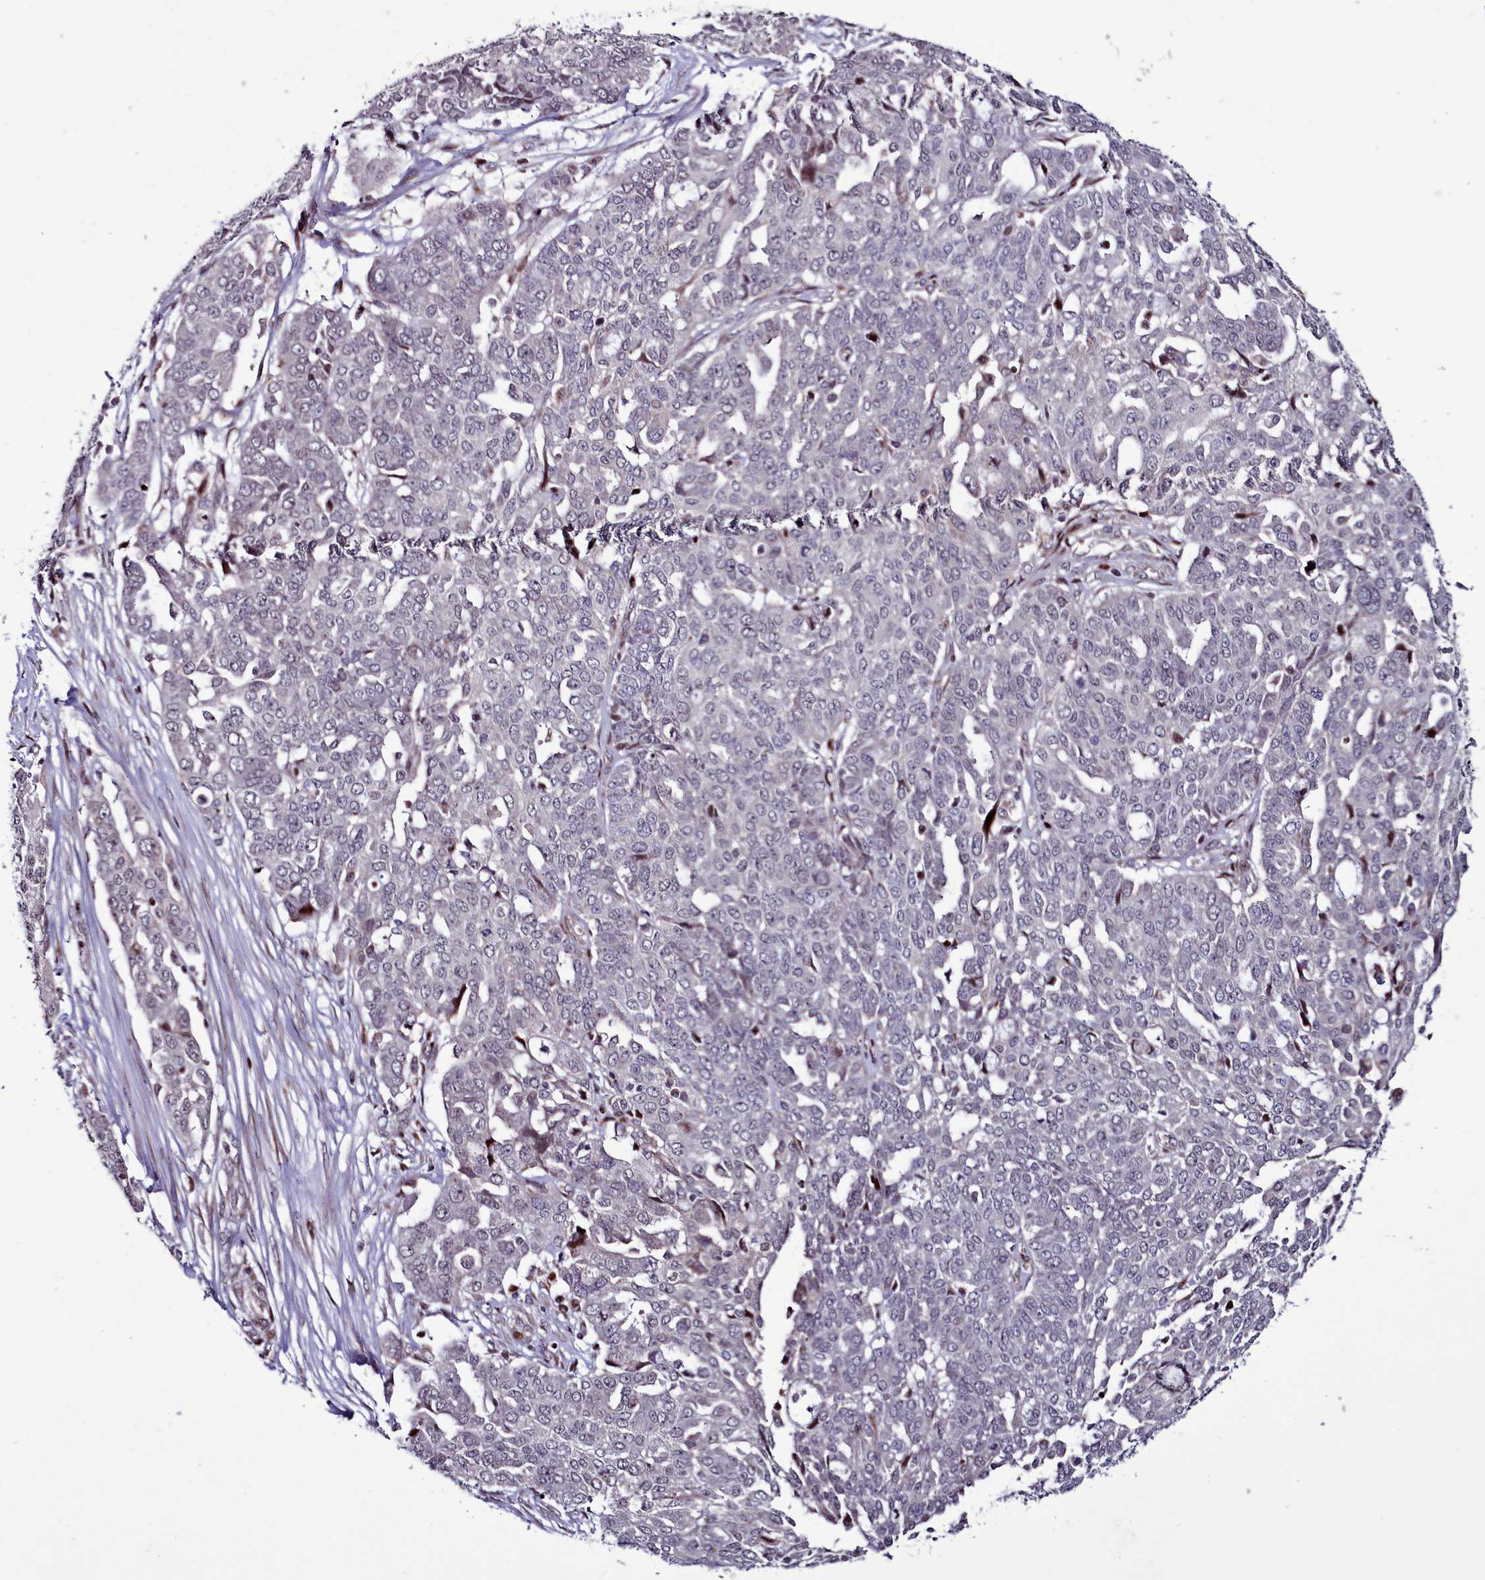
{"staining": {"intensity": "negative", "quantity": "none", "location": "none"}, "tissue": "ovarian cancer", "cell_type": "Tumor cells", "image_type": "cancer", "snomed": [{"axis": "morphology", "description": "Cystadenocarcinoma, serous, NOS"}, {"axis": "topography", "description": "Soft tissue"}, {"axis": "topography", "description": "Ovary"}], "caption": "Immunohistochemistry (IHC) histopathology image of neoplastic tissue: ovarian cancer (serous cystadenocarcinoma) stained with DAB (3,3'-diaminobenzidine) exhibits no significant protein expression in tumor cells.", "gene": "WBP11", "patient": {"sex": "female", "age": 57}}